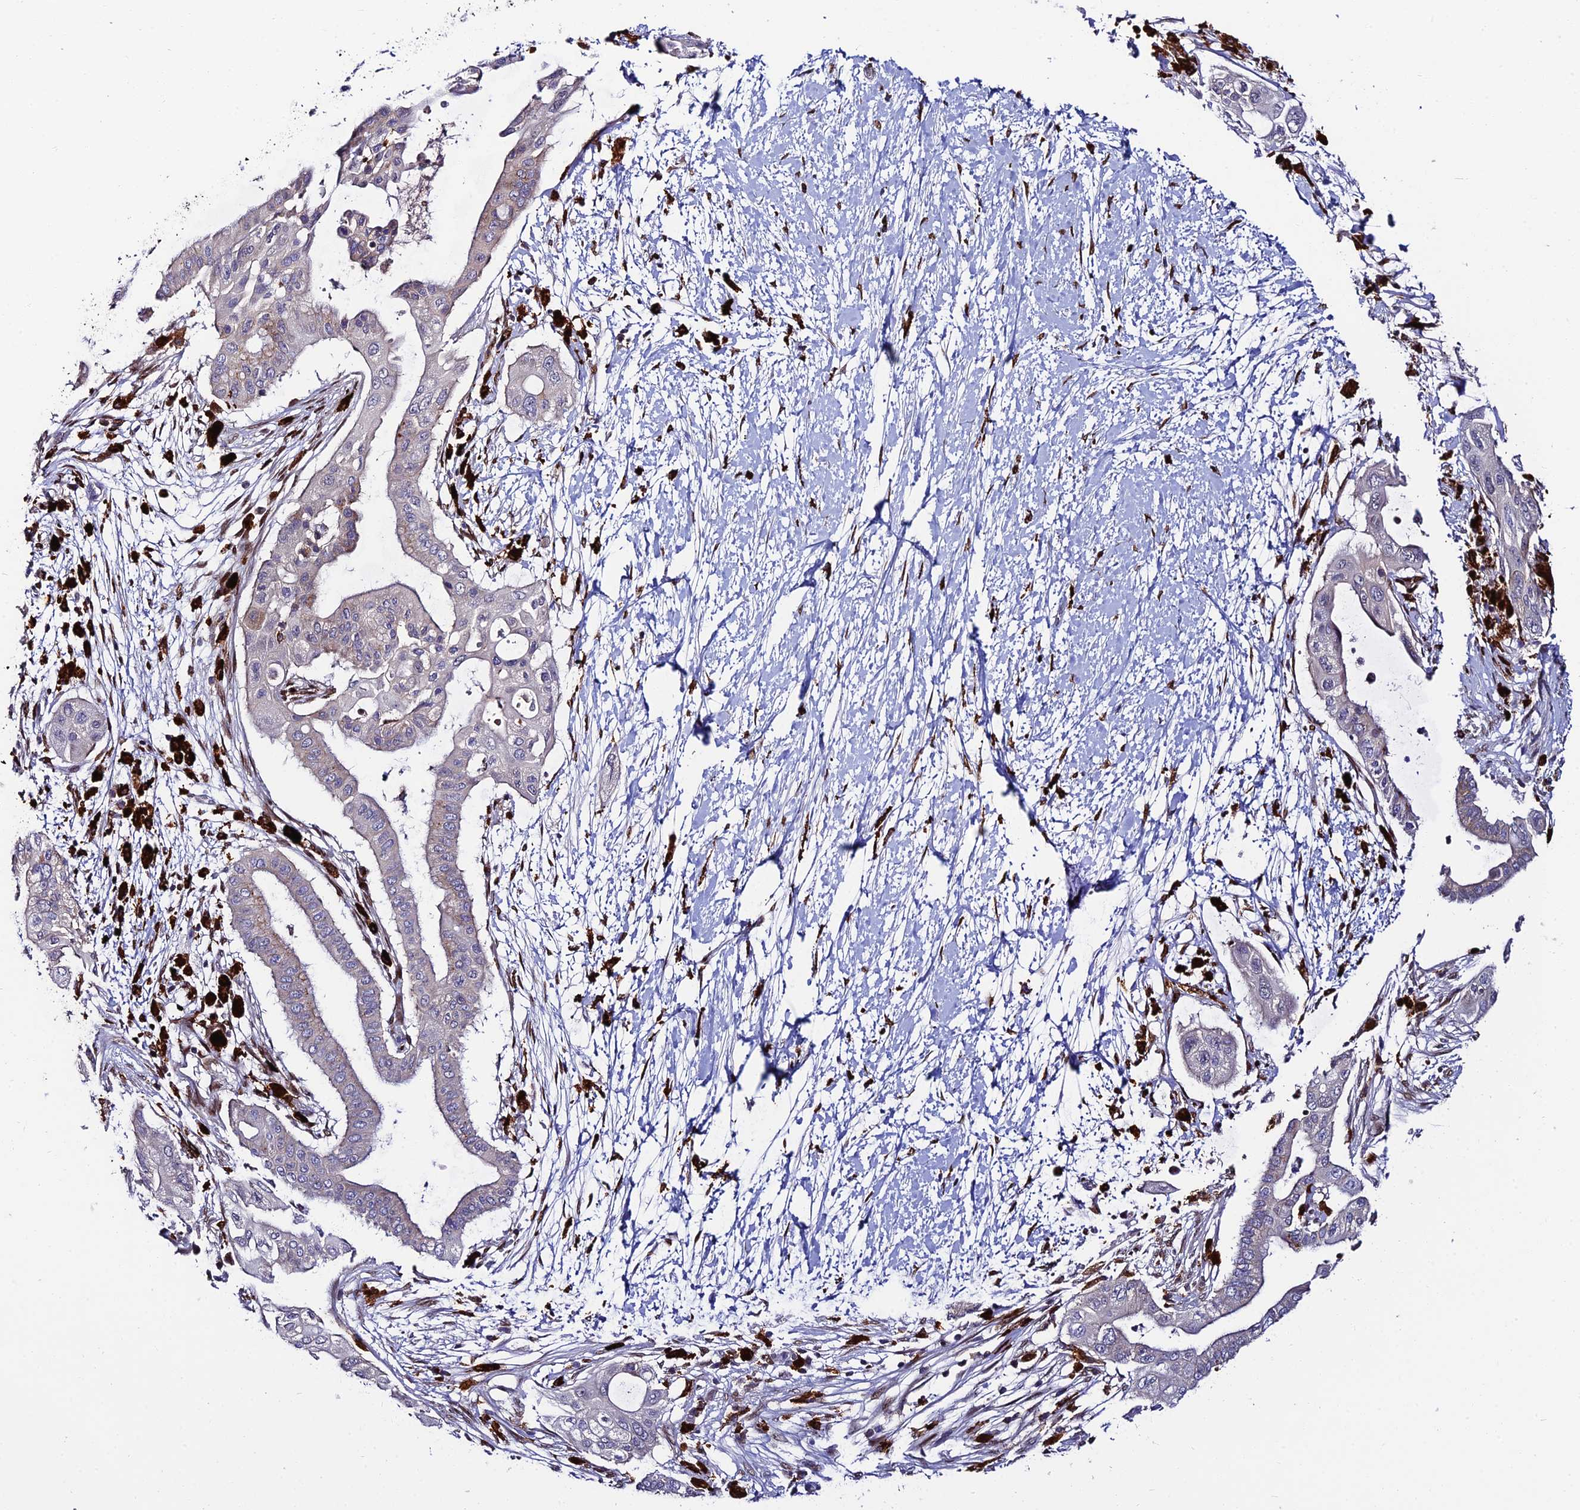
{"staining": {"intensity": "negative", "quantity": "none", "location": "none"}, "tissue": "pancreatic cancer", "cell_type": "Tumor cells", "image_type": "cancer", "snomed": [{"axis": "morphology", "description": "Adenocarcinoma, NOS"}, {"axis": "topography", "description": "Pancreas"}], "caption": "IHC micrograph of neoplastic tissue: pancreatic adenocarcinoma stained with DAB displays no significant protein positivity in tumor cells.", "gene": "HIC1", "patient": {"sex": "male", "age": 68}}